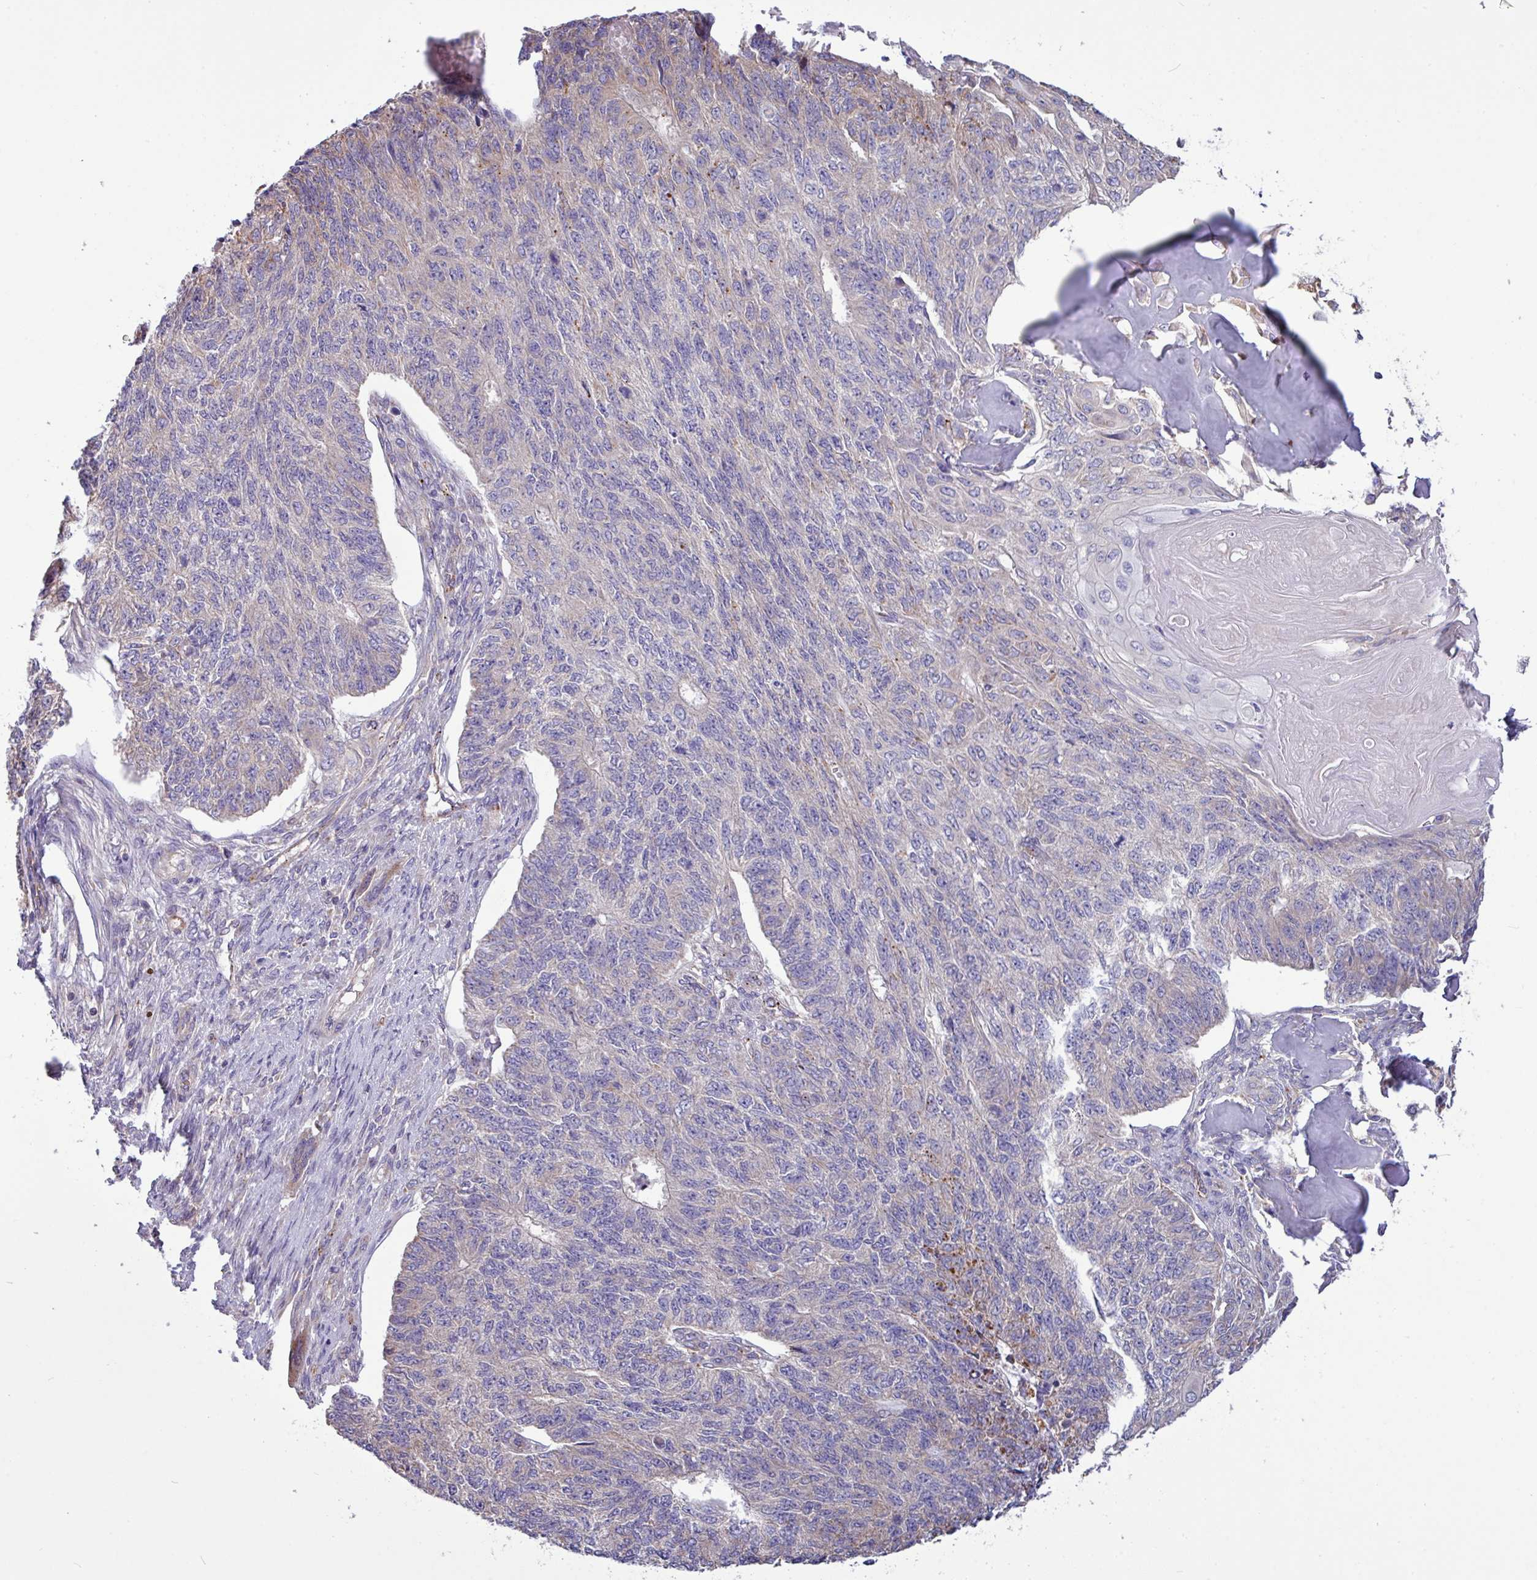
{"staining": {"intensity": "weak", "quantity": "<25%", "location": "cytoplasmic/membranous"}, "tissue": "endometrial cancer", "cell_type": "Tumor cells", "image_type": "cancer", "snomed": [{"axis": "morphology", "description": "Adenocarcinoma, NOS"}, {"axis": "topography", "description": "Endometrium"}], "caption": "A micrograph of human adenocarcinoma (endometrial) is negative for staining in tumor cells.", "gene": "PPM1J", "patient": {"sex": "female", "age": 32}}